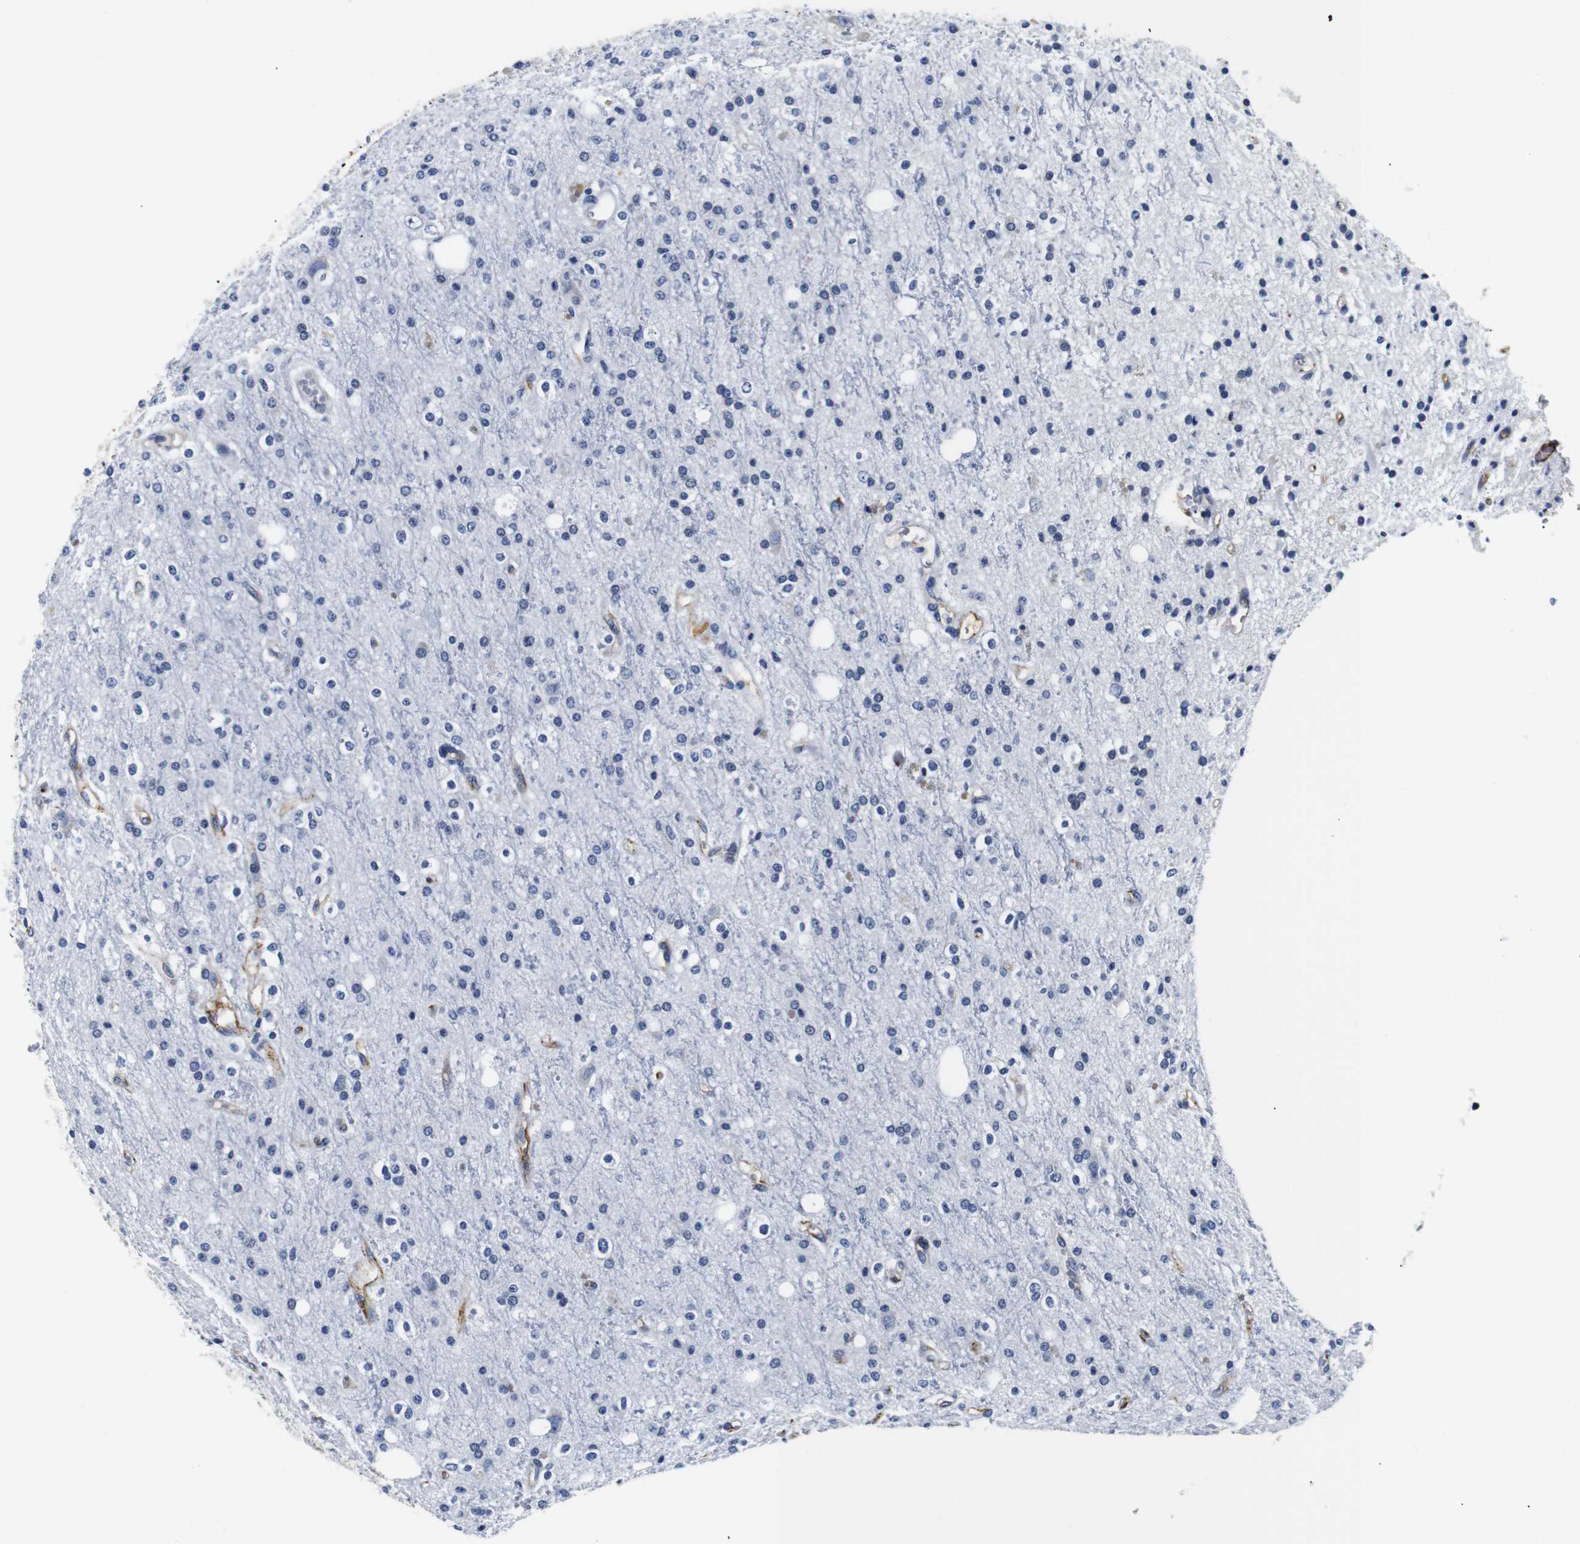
{"staining": {"intensity": "negative", "quantity": "none", "location": "none"}, "tissue": "glioma", "cell_type": "Tumor cells", "image_type": "cancer", "snomed": [{"axis": "morphology", "description": "Glioma, malignant, High grade"}, {"axis": "topography", "description": "Brain"}], "caption": "Protein analysis of malignant glioma (high-grade) displays no significant staining in tumor cells.", "gene": "MUC4", "patient": {"sex": "male", "age": 47}}